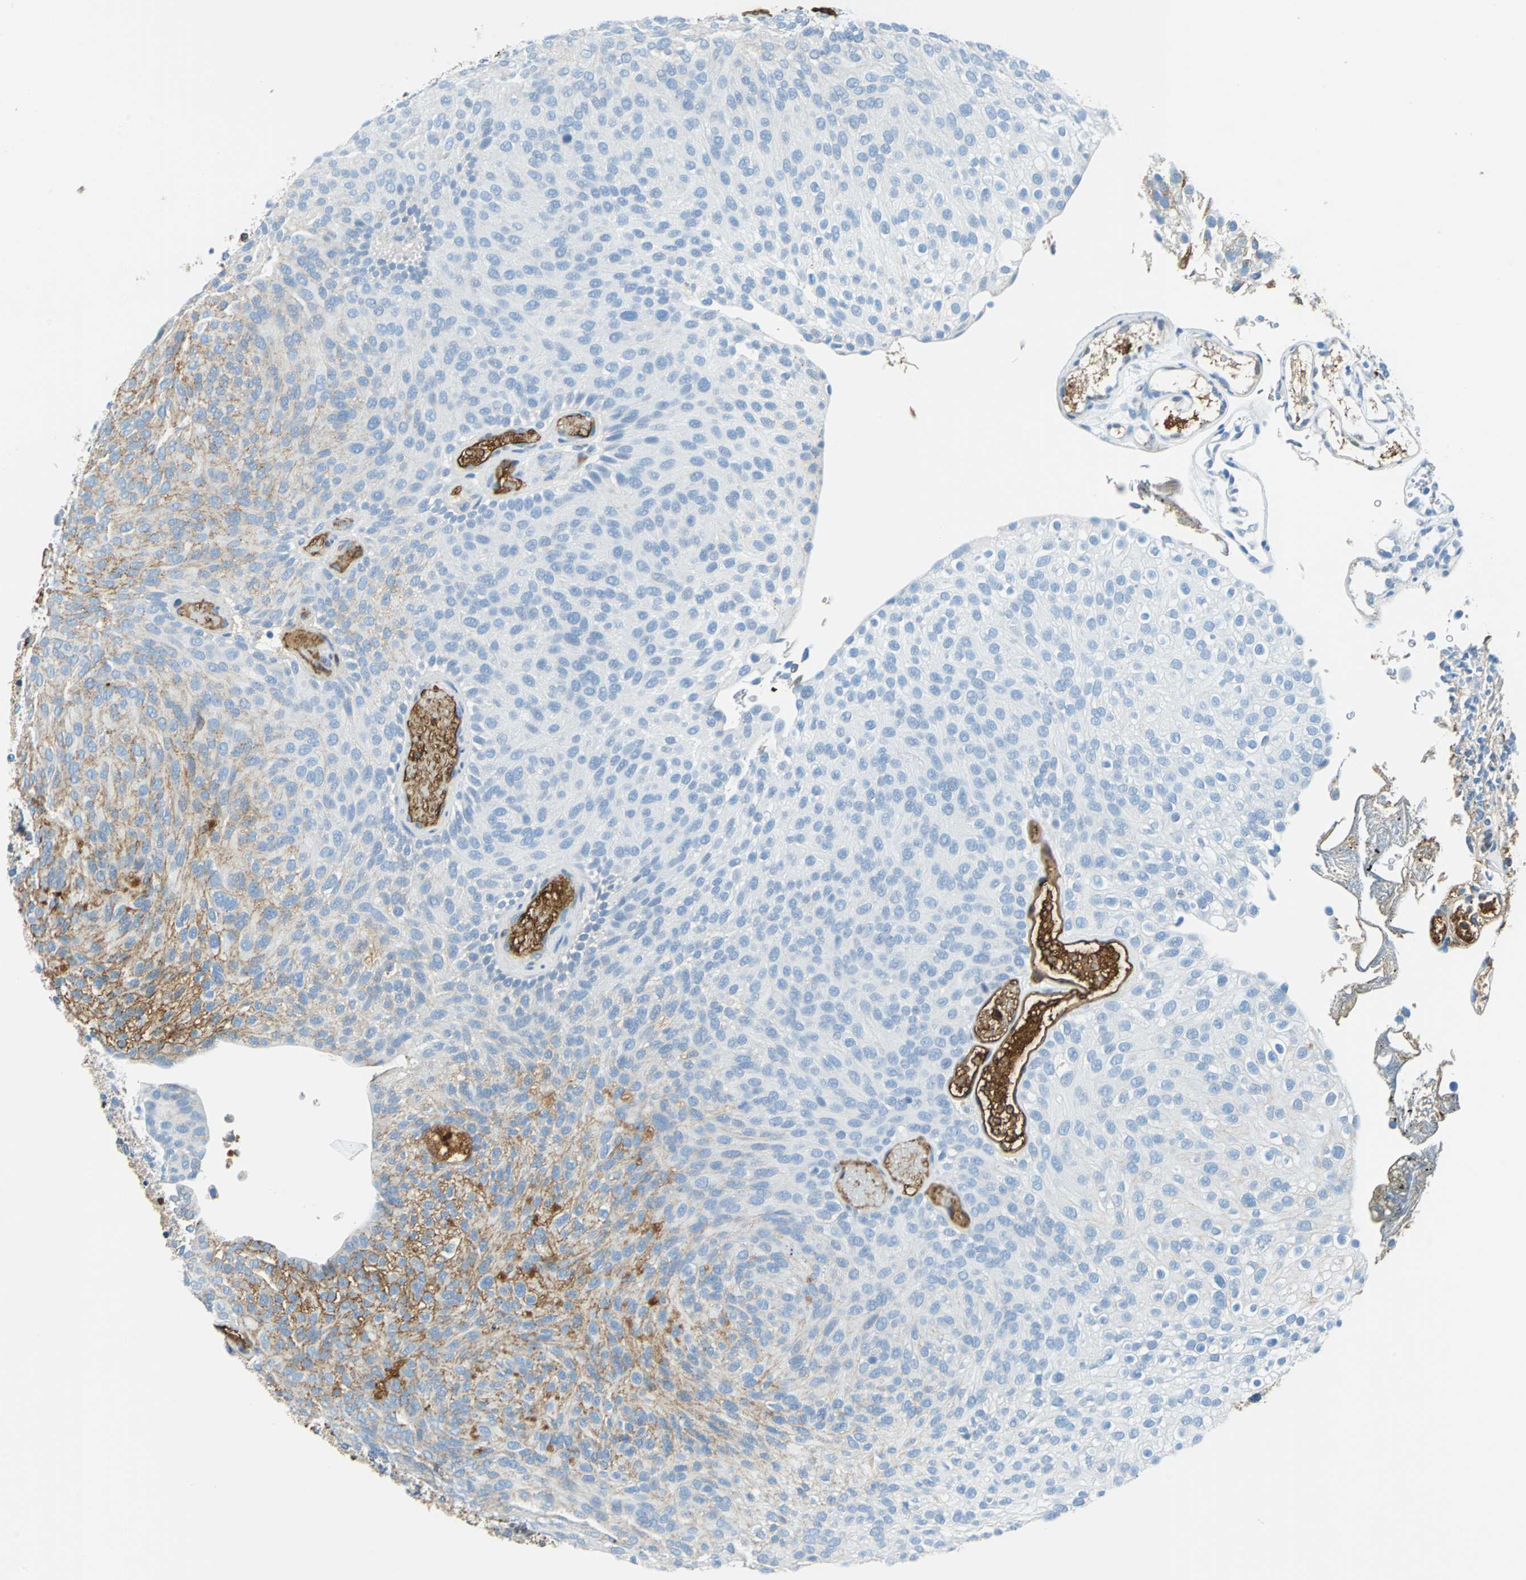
{"staining": {"intensity": "moderate", "quantity": "<25%", "location": "cytoplasmic/membranous"}, "tissue": "urothelial cancer", "cell_type": "Tumor cells", "image_type": "cancer", "snomed": [{"axis": "morphology", "description": "Urothelial carcinoma, Low grade"}, {"axis": "topography", "description": "Urinary bladder"}], "caption": "Immunohistochemistry (DAB (3,3'-diaminobenzidine)) staining of human low-grade urothelial carcinoma shows moderate cytoplasmic/membranous protein staining in approximately <25% of tumor cells.", "gene": "ALB", "patient": {"sex": "male", "age": 78}}